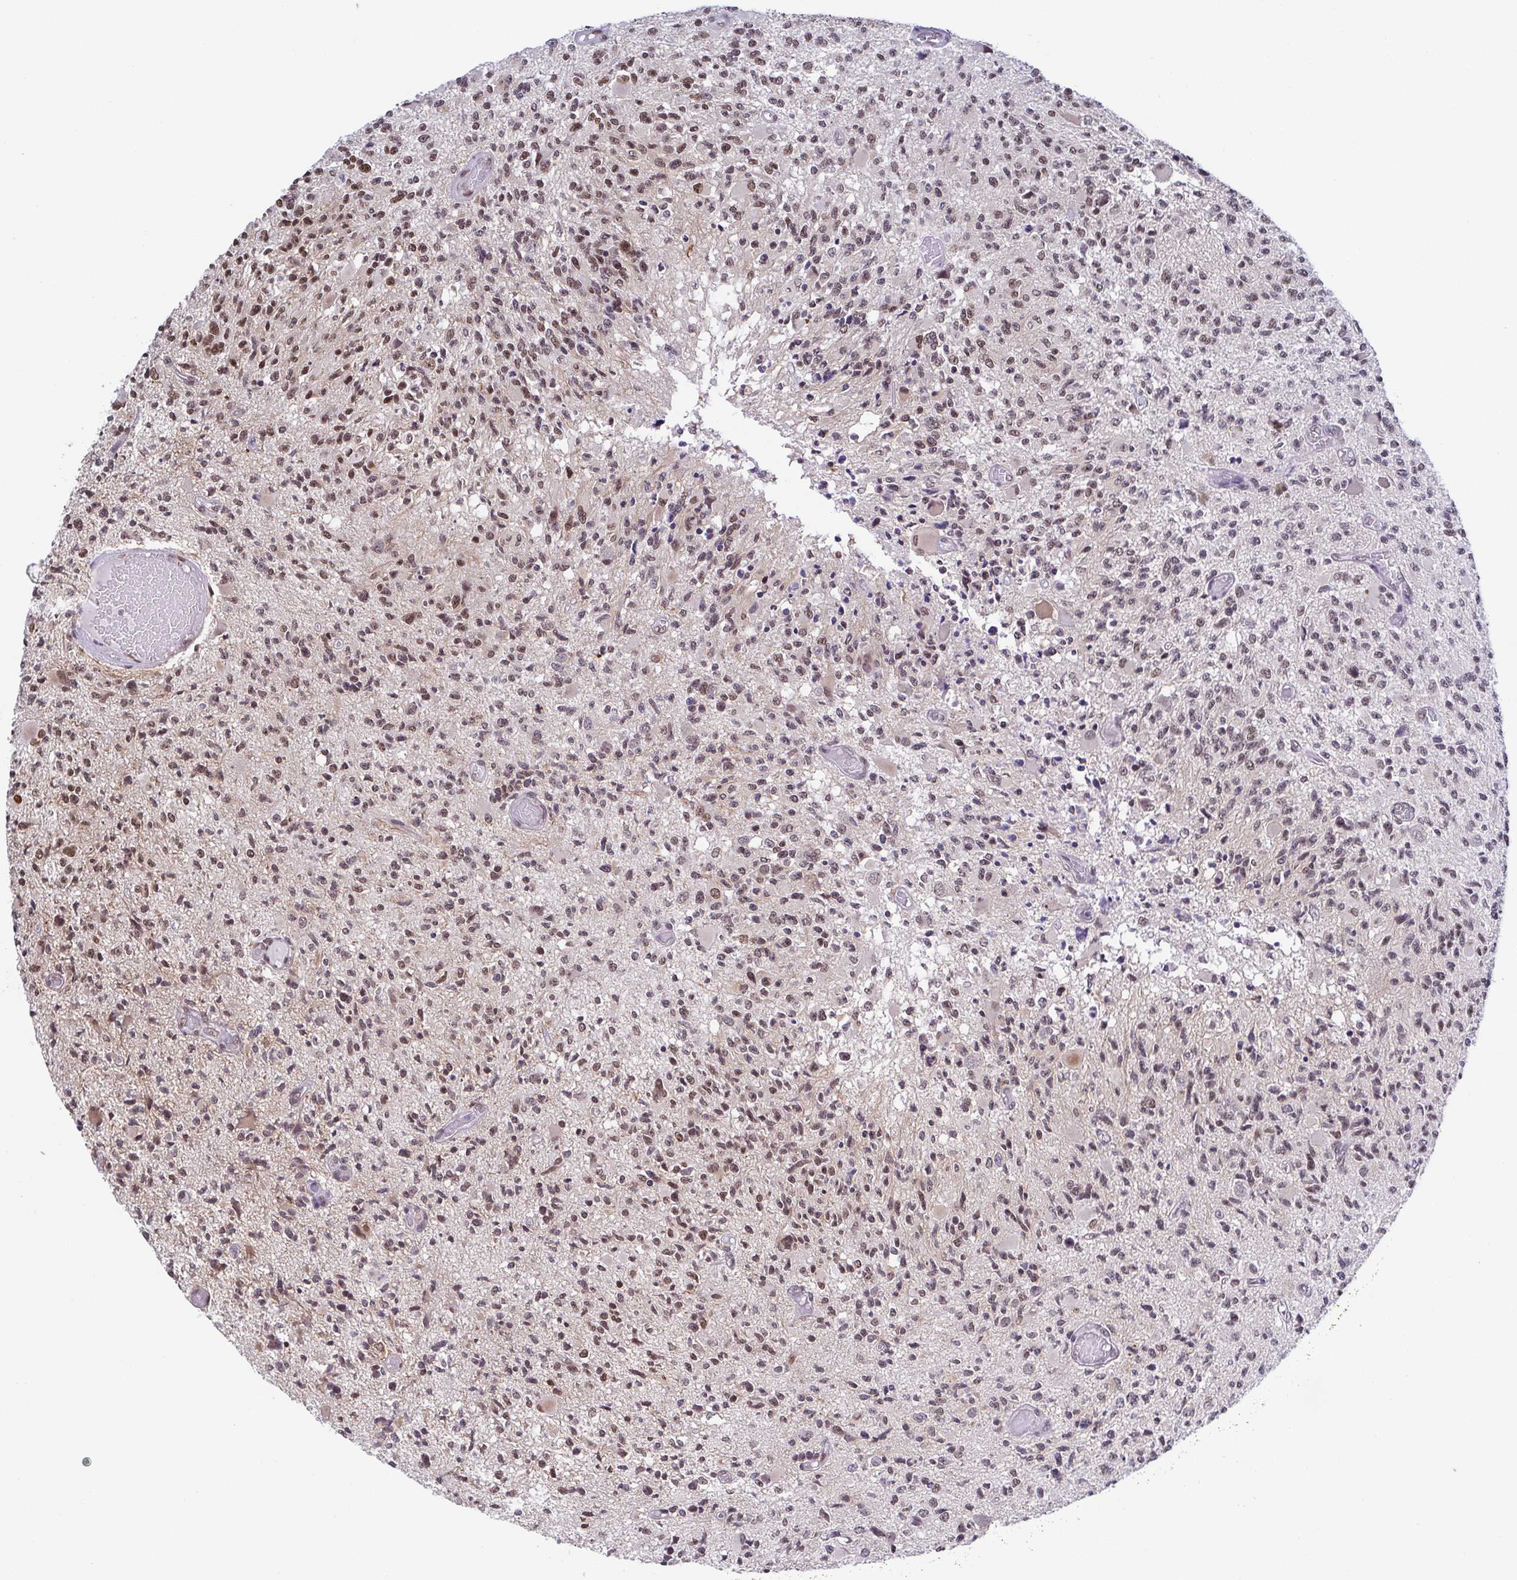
{"staining": {"intensity": "moderate", "quantity": "25%-75%", "location": "nuclear"}, "tissue": "glioma", "cell_type": "Tumor cells", "image_type": "cancer", "snomed": [{"axis": "morphology", "description": "Glioma, malignant, High grade"}, {"axis": "topography", "description": "Brain"}], "caption": "Protein expression analysis of human glioma reveals moderate nuclear positivity in about 25%-75% of tumor cells. (Brightfield microscopy of DAB IHC at high magnification).", "gene": "SLC7A10", "patient": {"sex": "female", "age": 63}}